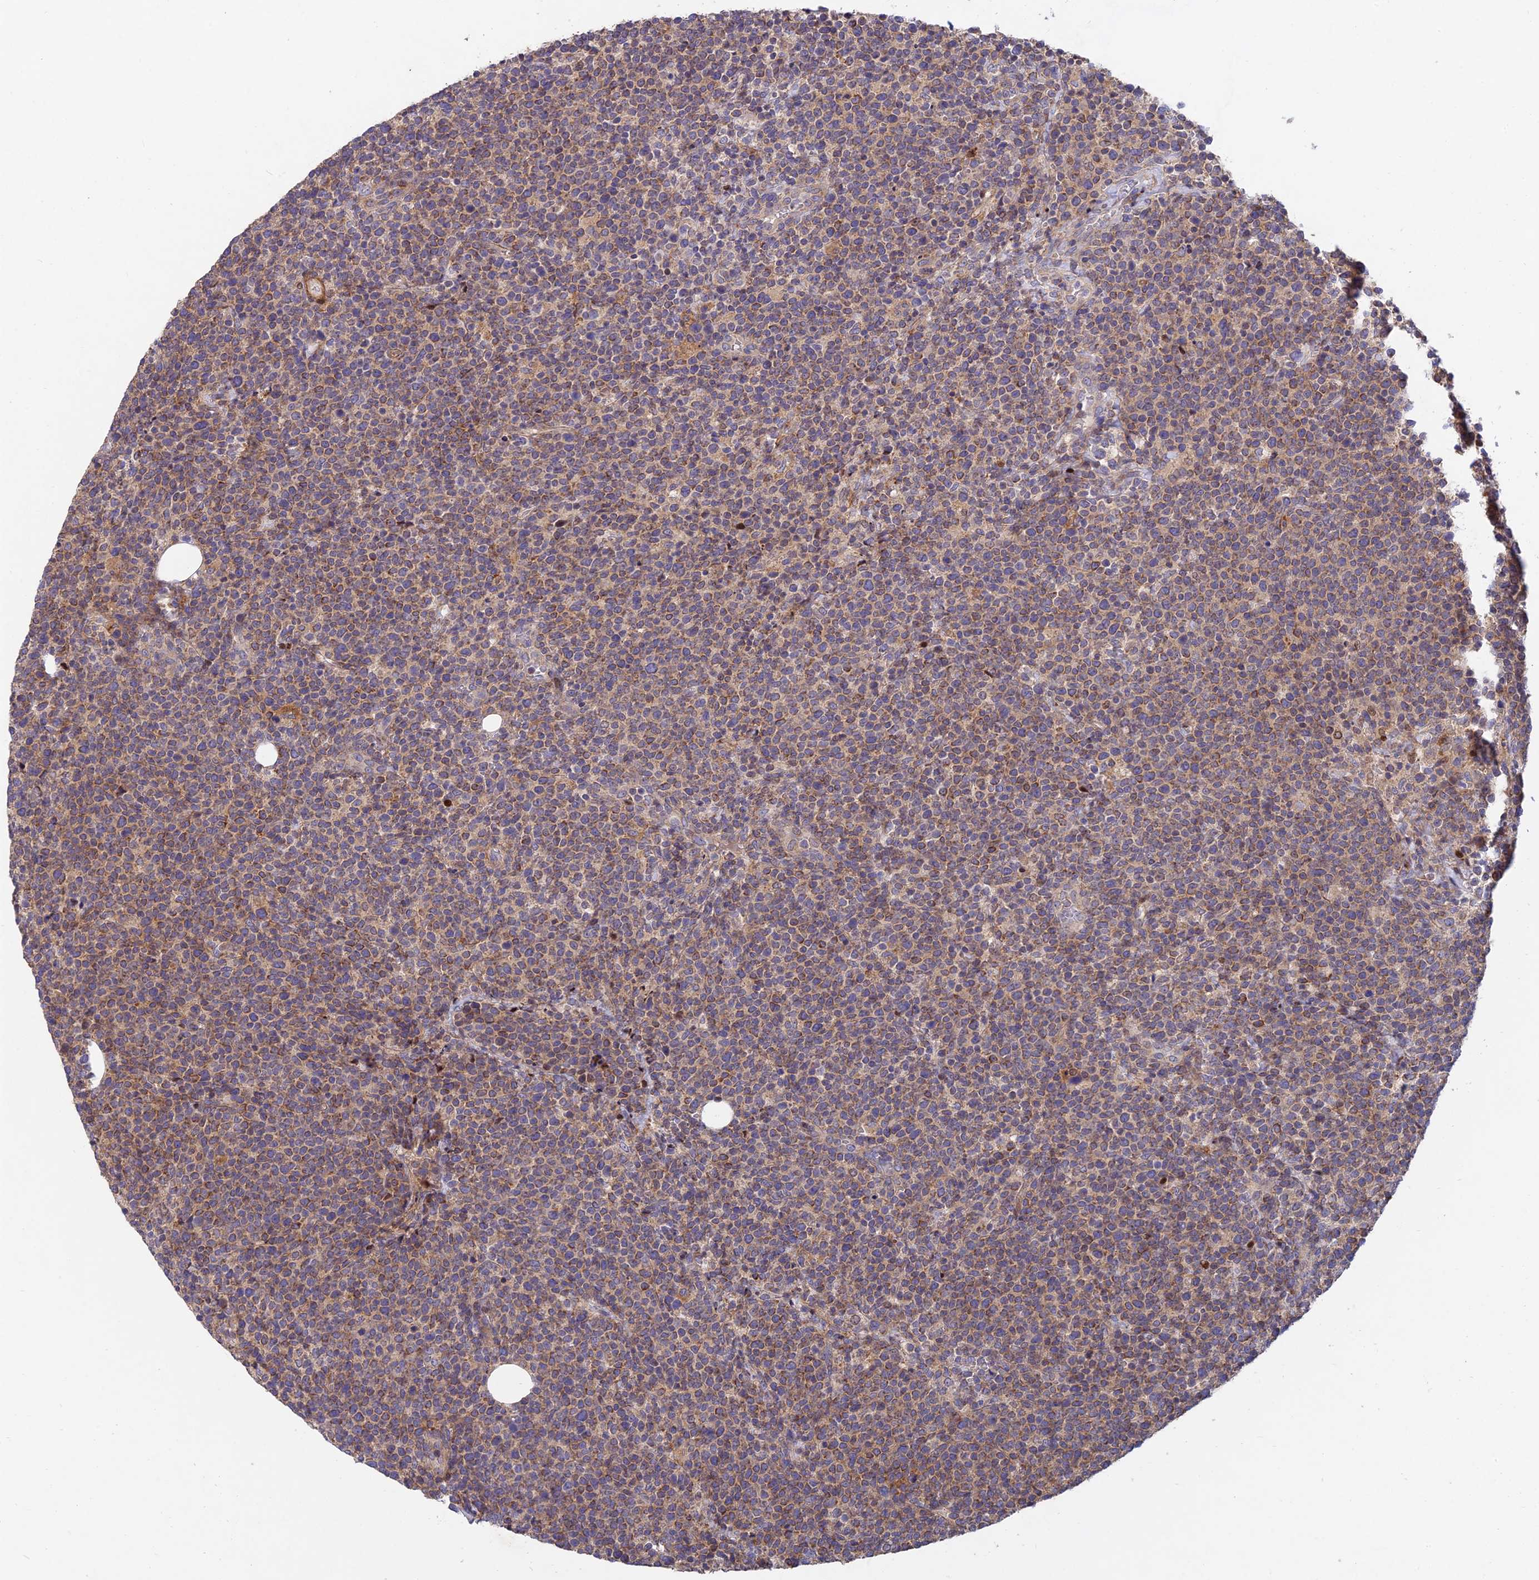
{"staining": {"intensity": "weak", "quantity": ">75%", "location": "cytoplasmic/membranous"}, "tissue": "lymphoma", "cell_type": "Tumor cells", "image_type": "cancer", "snomed": [{"axis": "morphology", "description": "Malignant lymphoma, non-Hodgkin's type, High grade"}, {"axis": "topography", "description": "Lymph node"}], "caption": "Brown immunohistochemical staining in high-grade malignant lymphoma, non-Hodgkin's type reveals weak cytoplasmic/membranous positivity in about >75% of tumor cells.", "gene": "RELCH", "patient": {"sex": "male", "age": 61}}